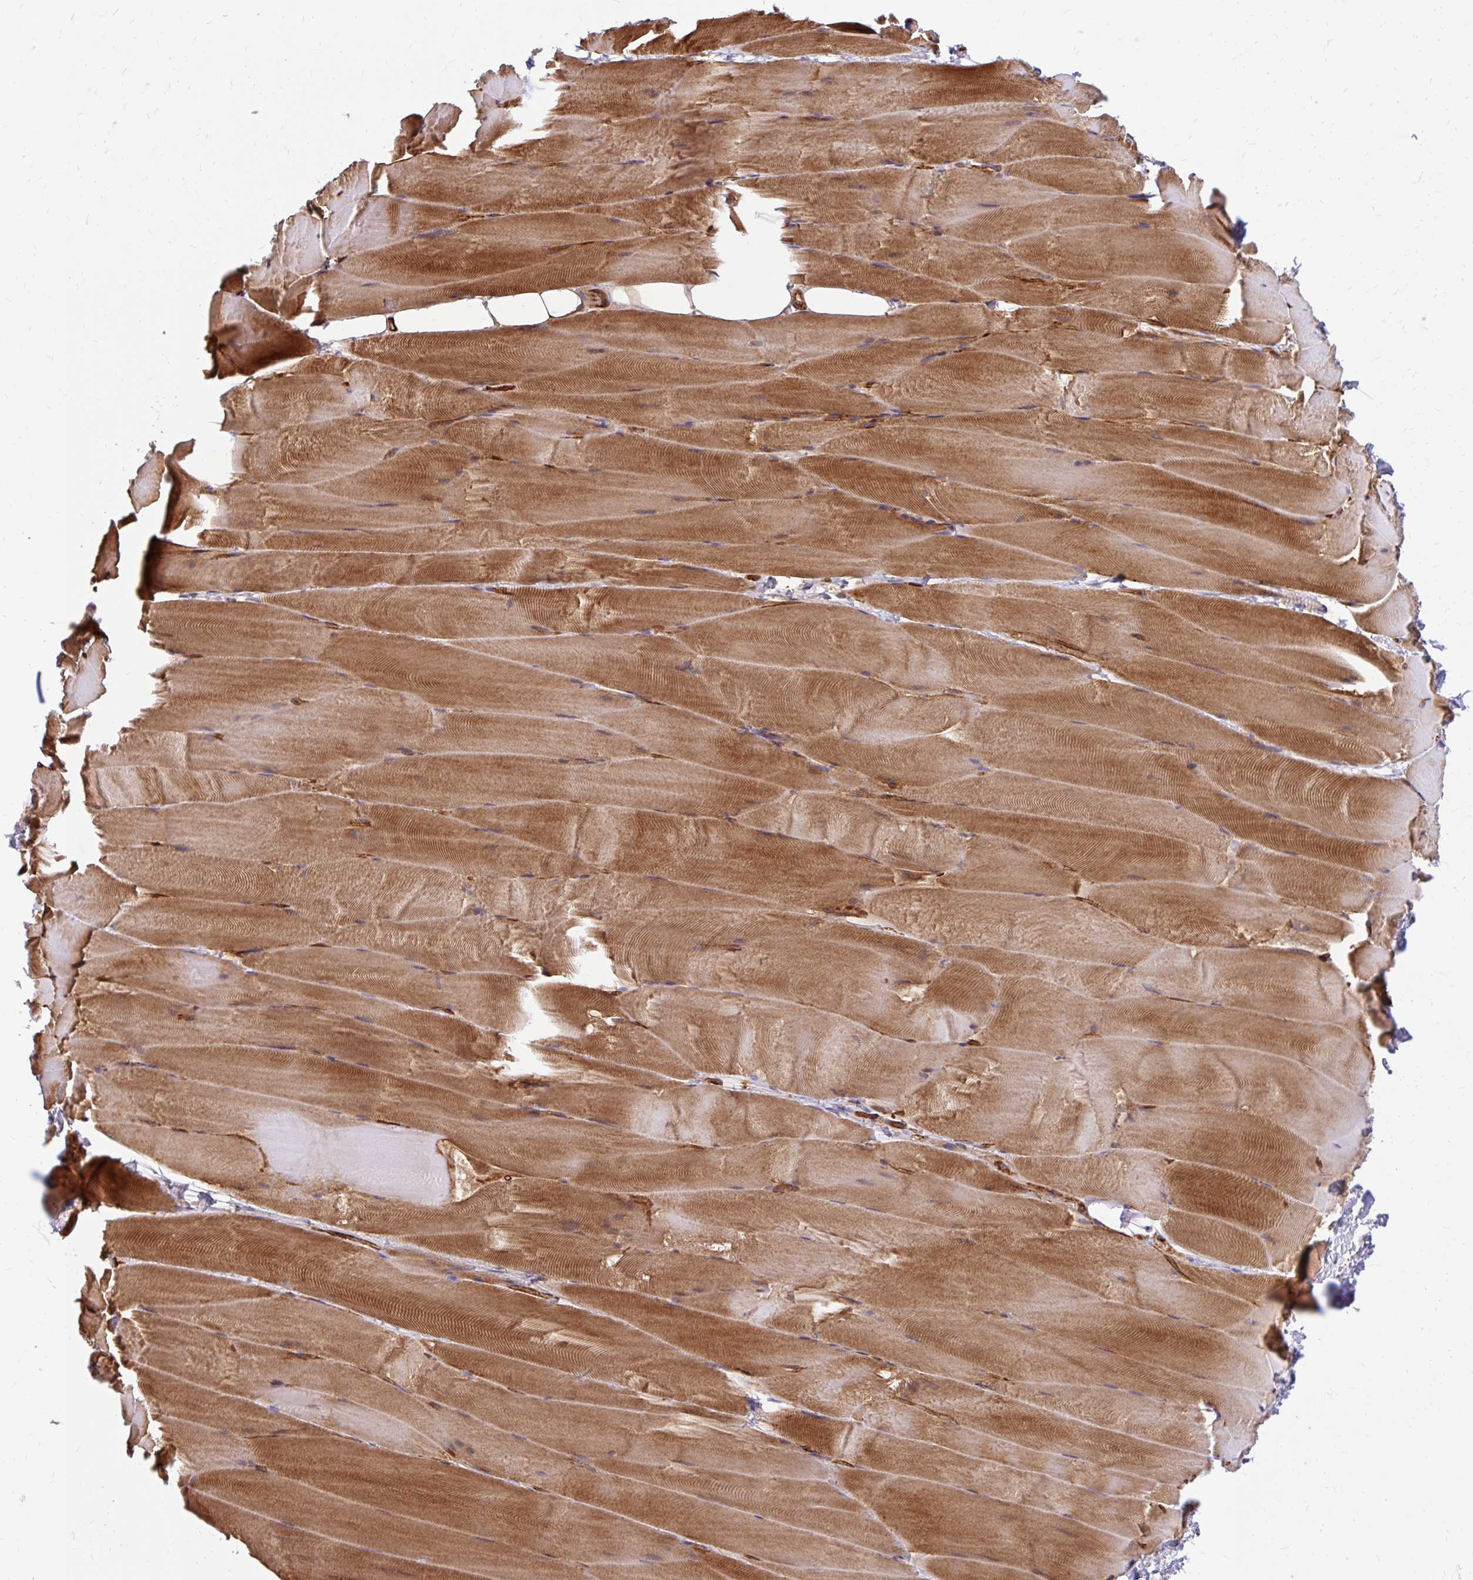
{"staining": {"intensity": "strong", "quantity": "25%-75%", "location": "cytoplasmic/membranous"}, "tissue": "skeletal muscle", "cell_type": "Myocytes", "image_type": "normal", "snomed": [{"axis": "morphology", "description": "Normal tissue, NOS"}, {"axis": "topography", "description": "Skeletal muscle"}], "caption": "Protein expression analysis of benign skeletal muscle demonstrates strong cytoplasmic/membranous staining in approximately 25%-75% of myocytes.", "gene": "ESPNL", "patient": {"sex": "female", "age": 64}}